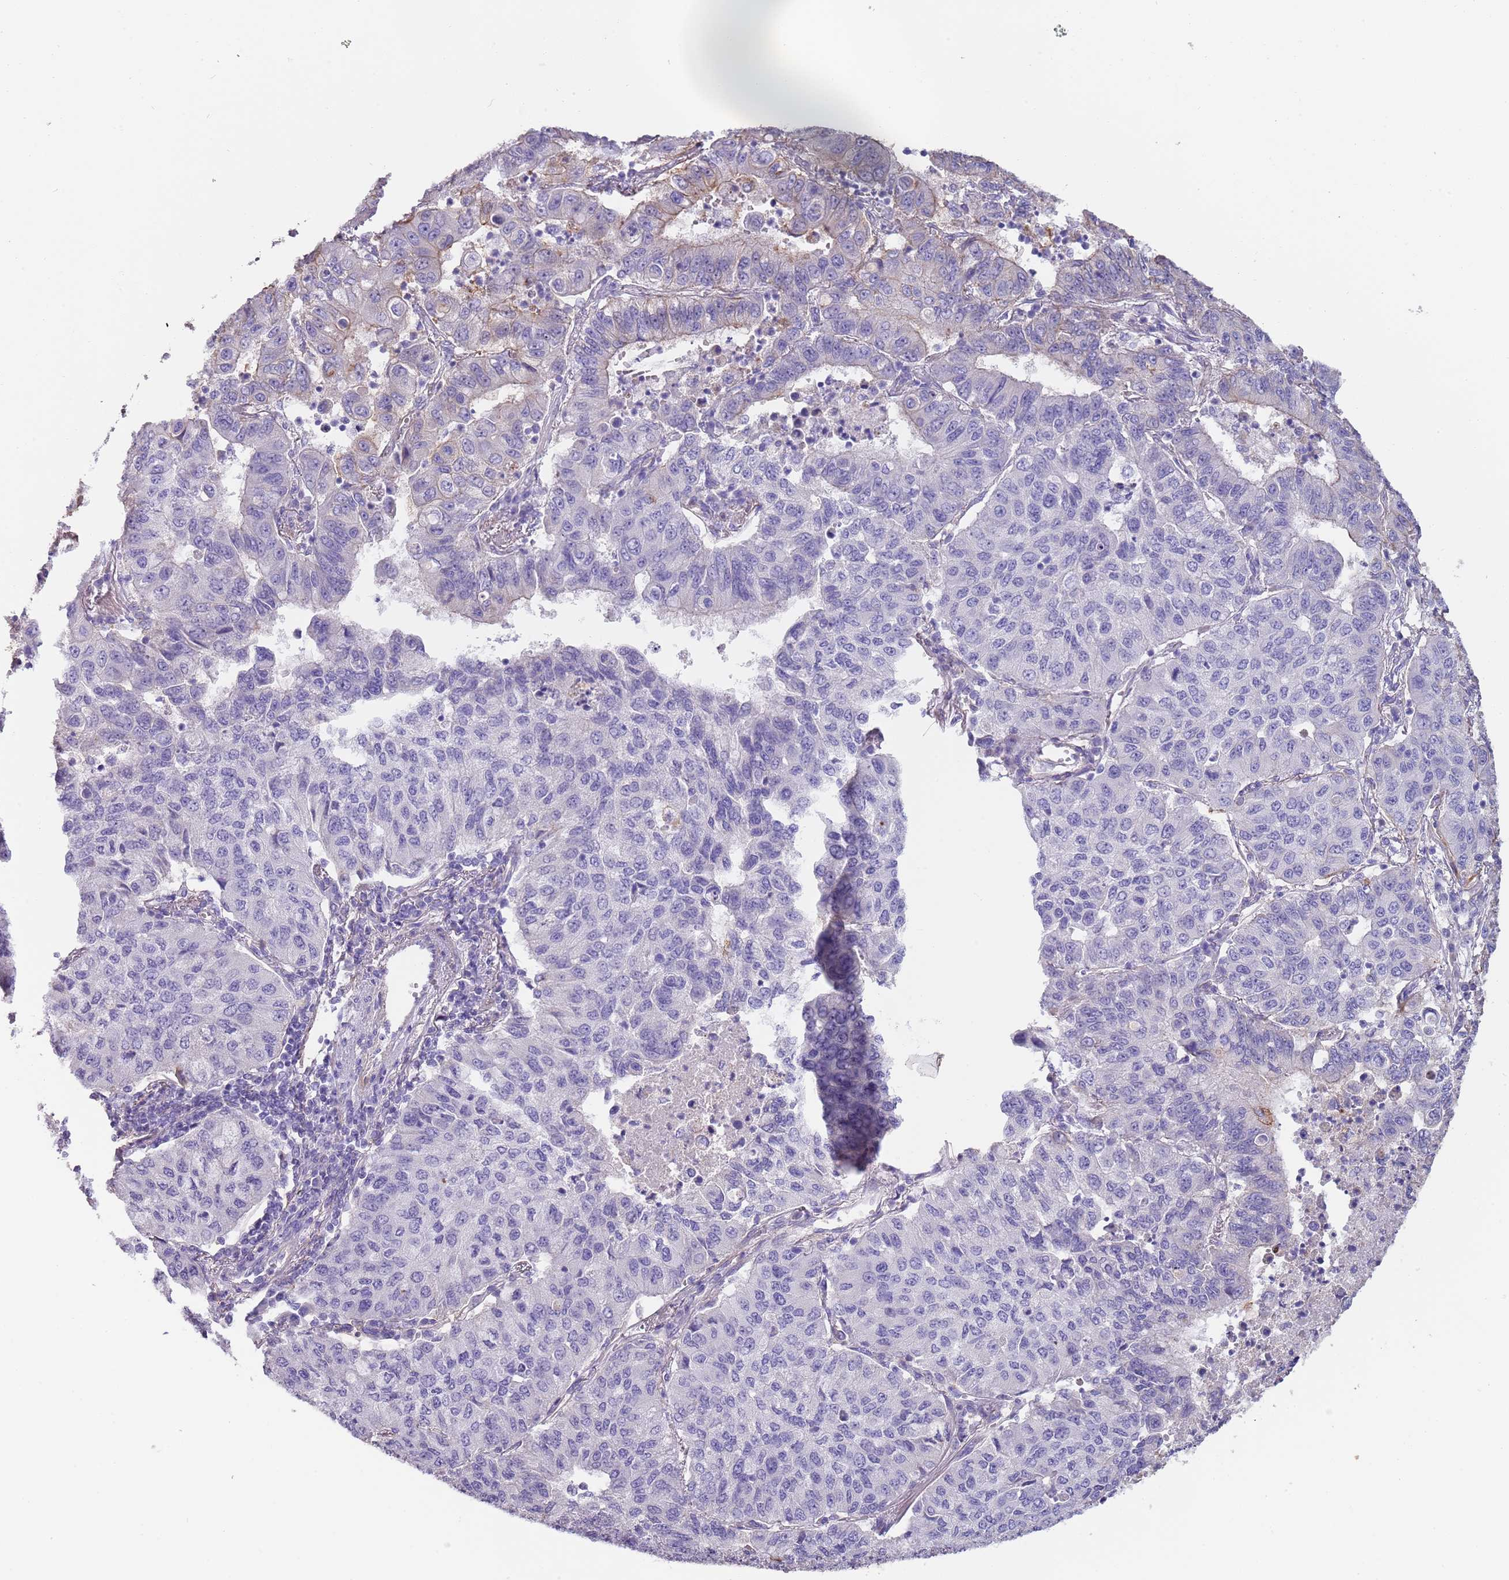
{"staining": {"intensity": "negative", "quantity": "none", "location": "none"}, "tissue": "lung cancer", "cell_type": "Tumor cells", "image_type": "cancer", "snomed": [{"axis": "morphology", "description": "Squamous cell carcinoma, NOS"}, {"axis": "topography", "description": "Lung"}], "caption": "An immunohistochemistry micrograph of lung cancer is shown. There is no staining in tumor cells of lung cancer. (DAB immunohistochemistry (IHC), high magnification).", "gene": "NBPF3", "patient": {"sex": "male", "age": 74}}